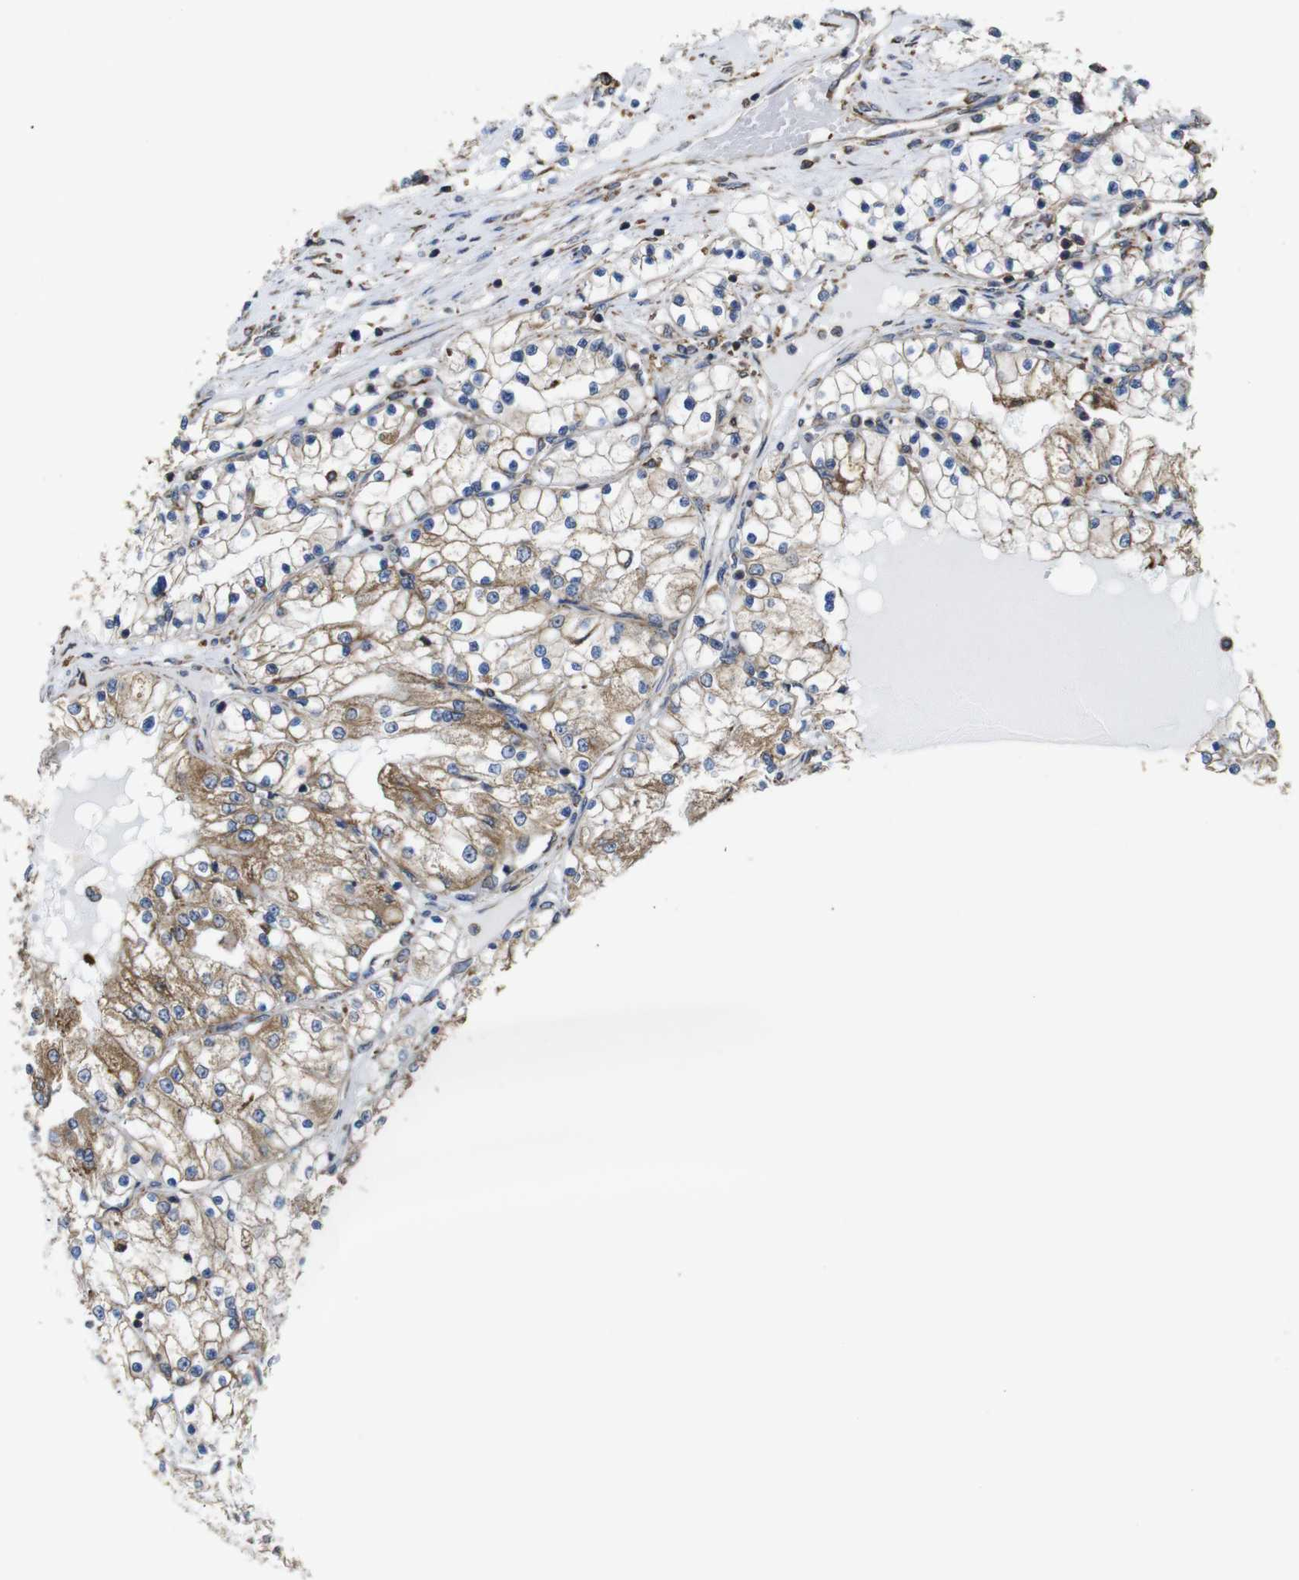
{"staining": {"intensity": "moderate", "quantity": "25%-75%", "location": "cytoplasmic/membranous"}, "tissue": "renal cancer", "cell_type": "Tumor cells", "image_type": "cancer", "snomed": [{"axis": "morphology", "description": "Adenocarcinoma, NOS"}, {"axis": "topography", "description": "Kidney"}], "caption": "This histopathology image reveals immunohistochemistry (IHC) staining of renal cancer (adenocarcinoma), with medium moderate cytoplasmic/membranous expression in approximately 25%-75% of tumor cells.", "gene": "PPIB", "patient": {"sex": "male", "age": 68}}